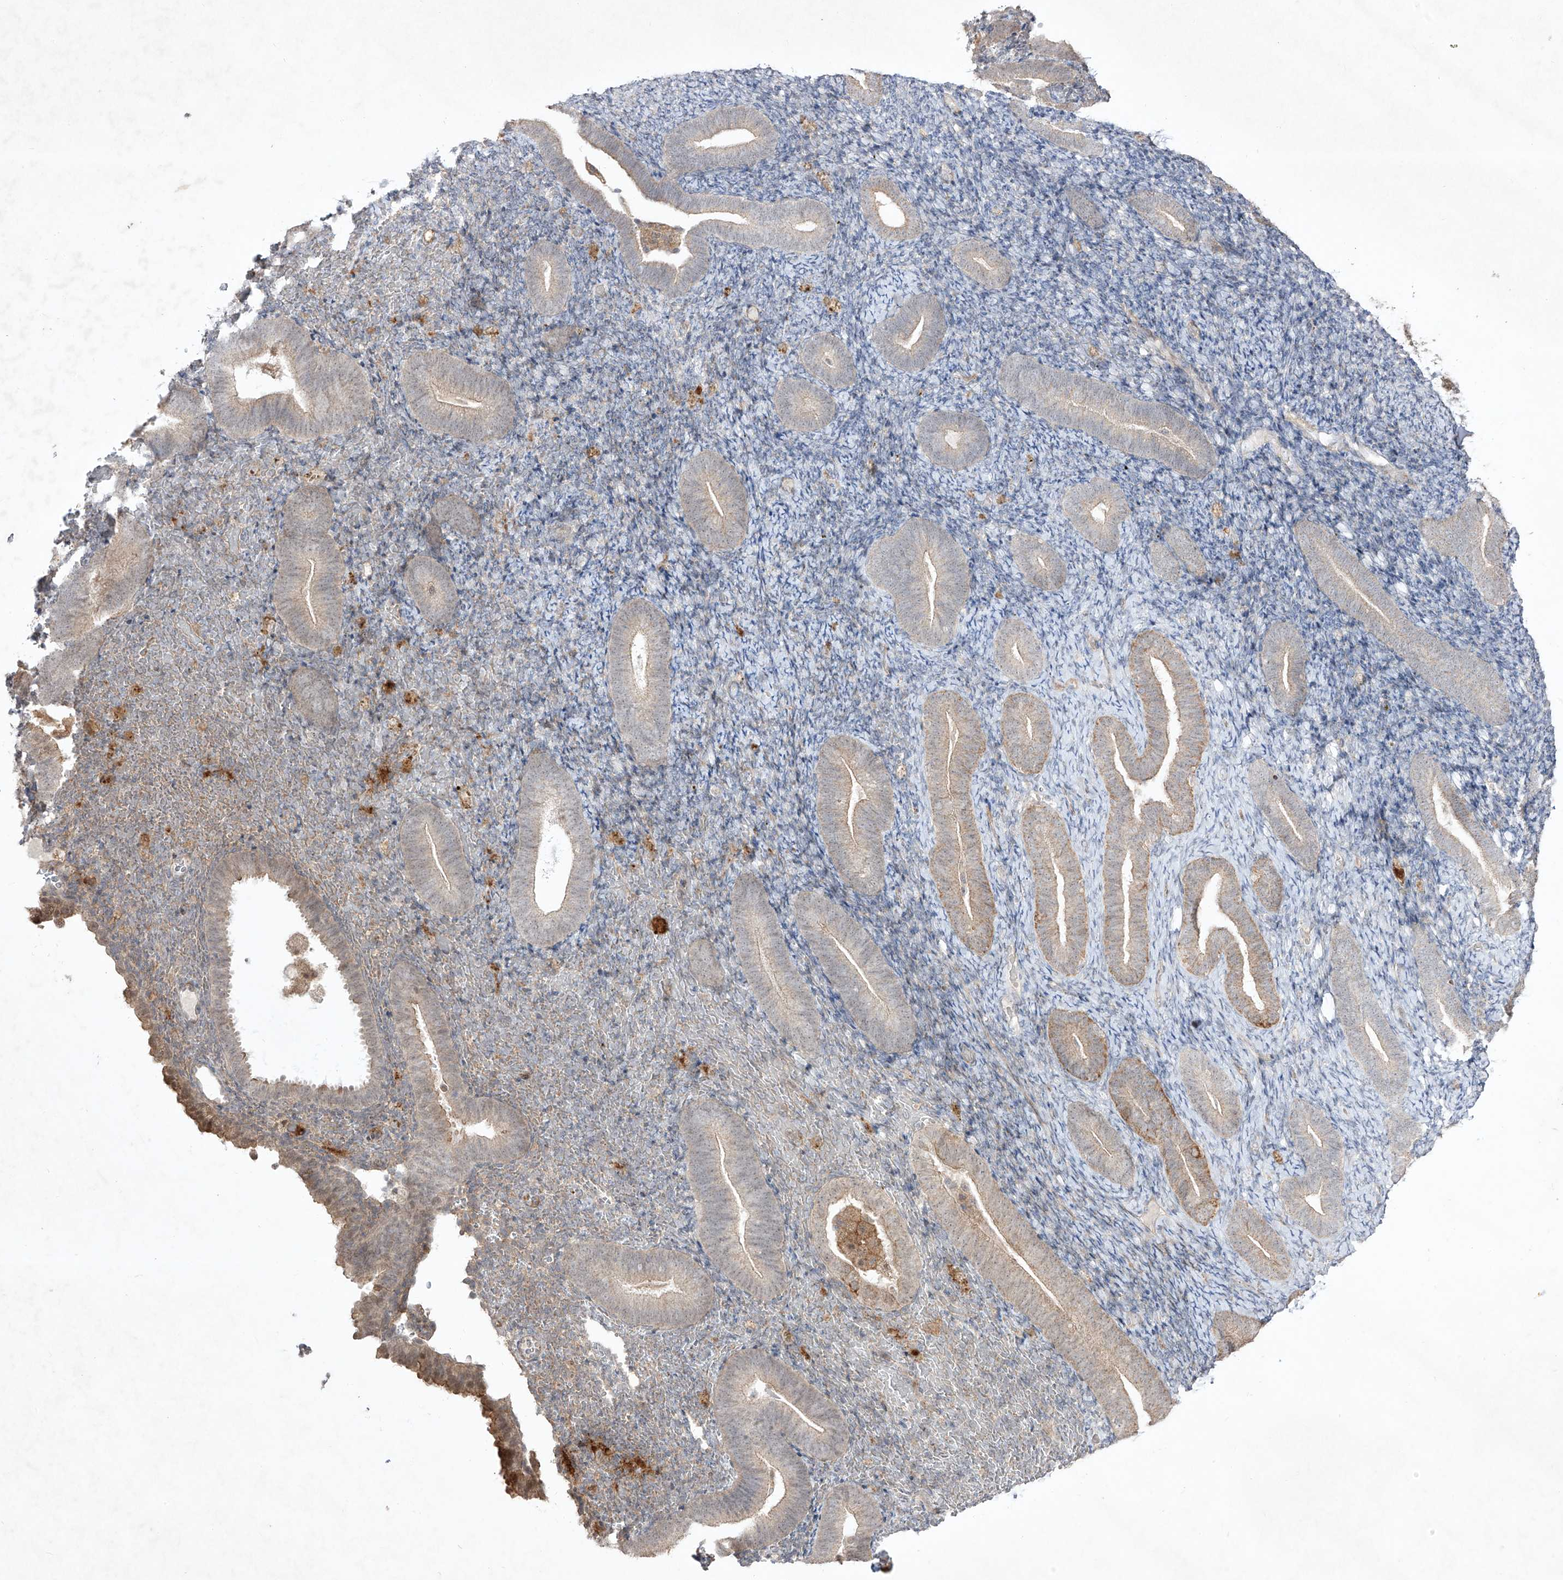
{"staining": {"intensity": "negative", "quantity": "none", "location": "none"}, "tissue": "endometrium", "cell_type": "Cells in endometrial stroma", "image_type": "normal", "snomed": [{"axis": "morphology", "description": "Normal tissue, NOS"}, {"axis": "topography", "description": "Endometrium"}], "caption": "A high-resolution photomicrograph shows immunohistochemistry staining of benign endometrium, which exhibits no significant positivity in cells in endometrial stroma. (DAB (3,3'-diaminobenzidine) immunohistochemistry visualized using brightfield microscopy, high magnification).", "gene": "KDM1B", "patient": {"sex": "female", "age": 51}}